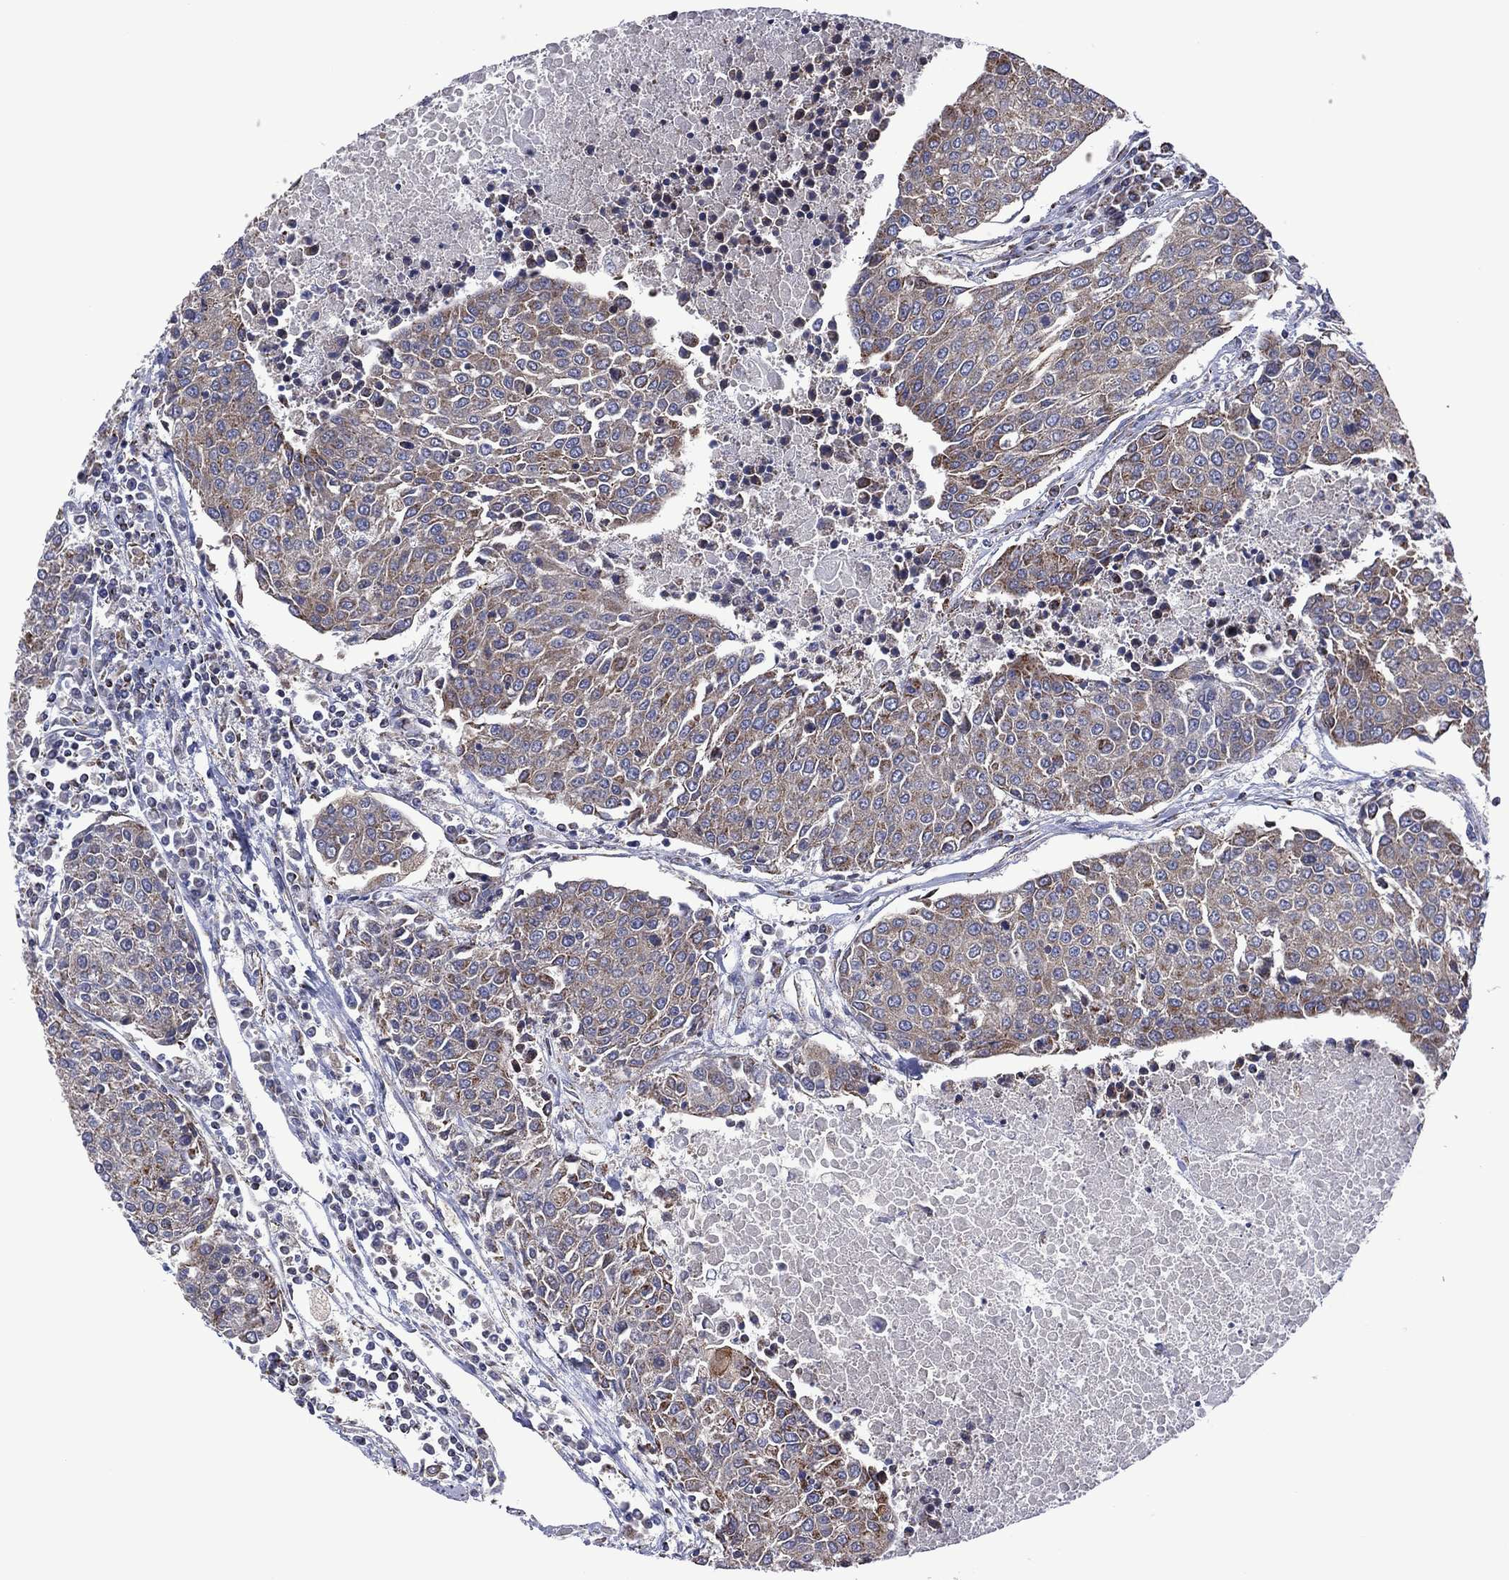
{"staining": {"intensity": "weak", "quantity": "<25%", "location": "cytoplasmic/membranous"}, "tissue": "urothelial cancer", "cell_type": "Tumor cells", "image_type": "cancer", "snomed": [{"axis": "morphology", "description": "Urothelial carcinoma, High grade"}, {"axis": "topography", "description": "Urinary bladder"}], "caption": "An immunohistochemistry (IHC) micrograph of urothelial cancer is shown. There is no staining in tumor cells of urothelial cancer.", "gene": "PIDD1", "patient": {"sex": "female", "age": 85}}